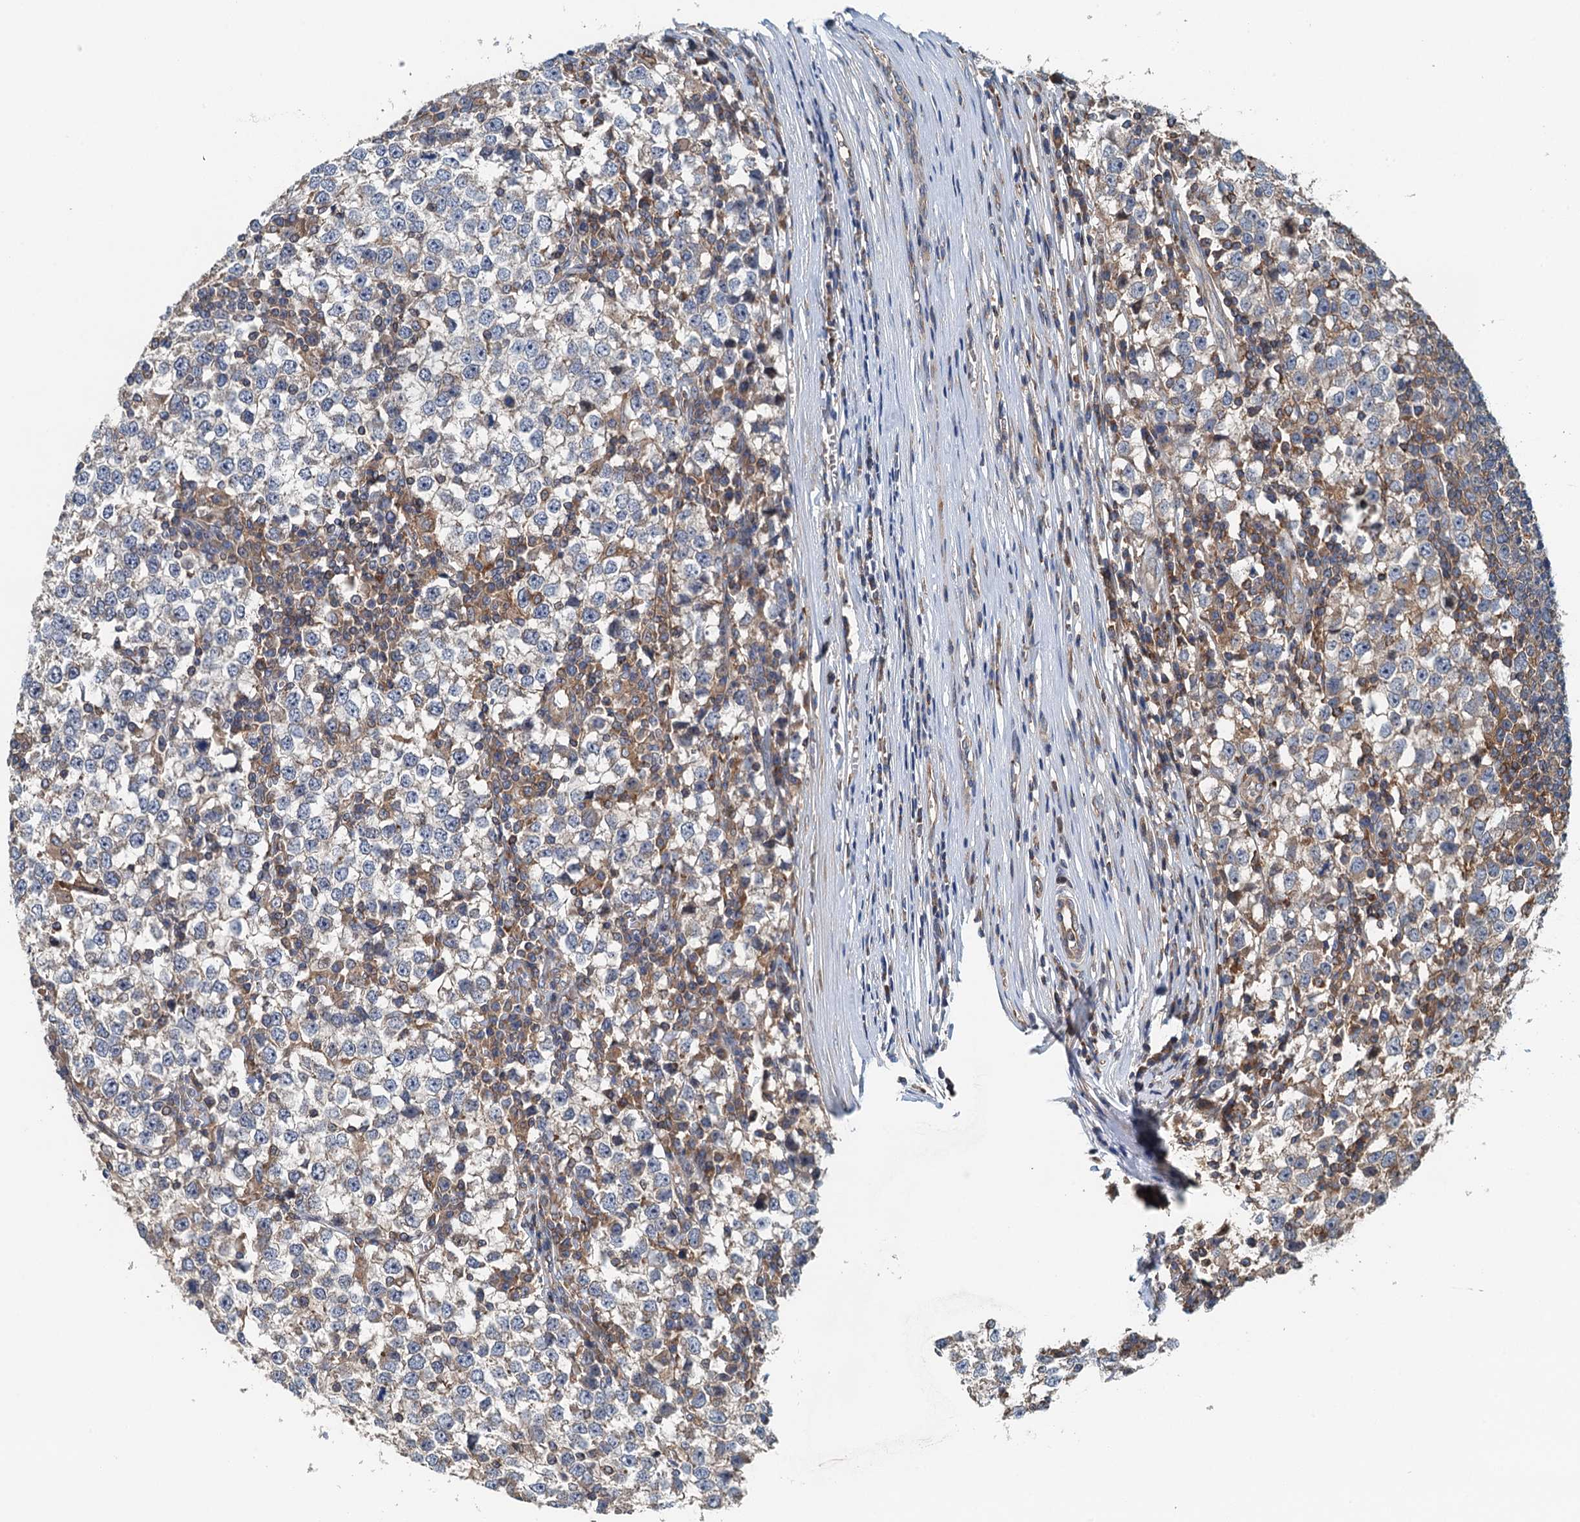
{"staining": {"intensity": "negative", "quantity": "none", "location": "none"}, "tissue": "testis cancer", "cell_type": "Tumor cells", "image_type": "cancer", "snomed": [{"axis": "morphology", "description": "Seminoma, NOS"}, {"axis": "topography", "description": "Testis"}], "caption": "This is an immunohistochemistry (IHC) image of human testis cancer (seminoma). There is no staining in tumor cells.", "gene": "PPP1R14D", "patient": {"sex": "male", "age": 65}}